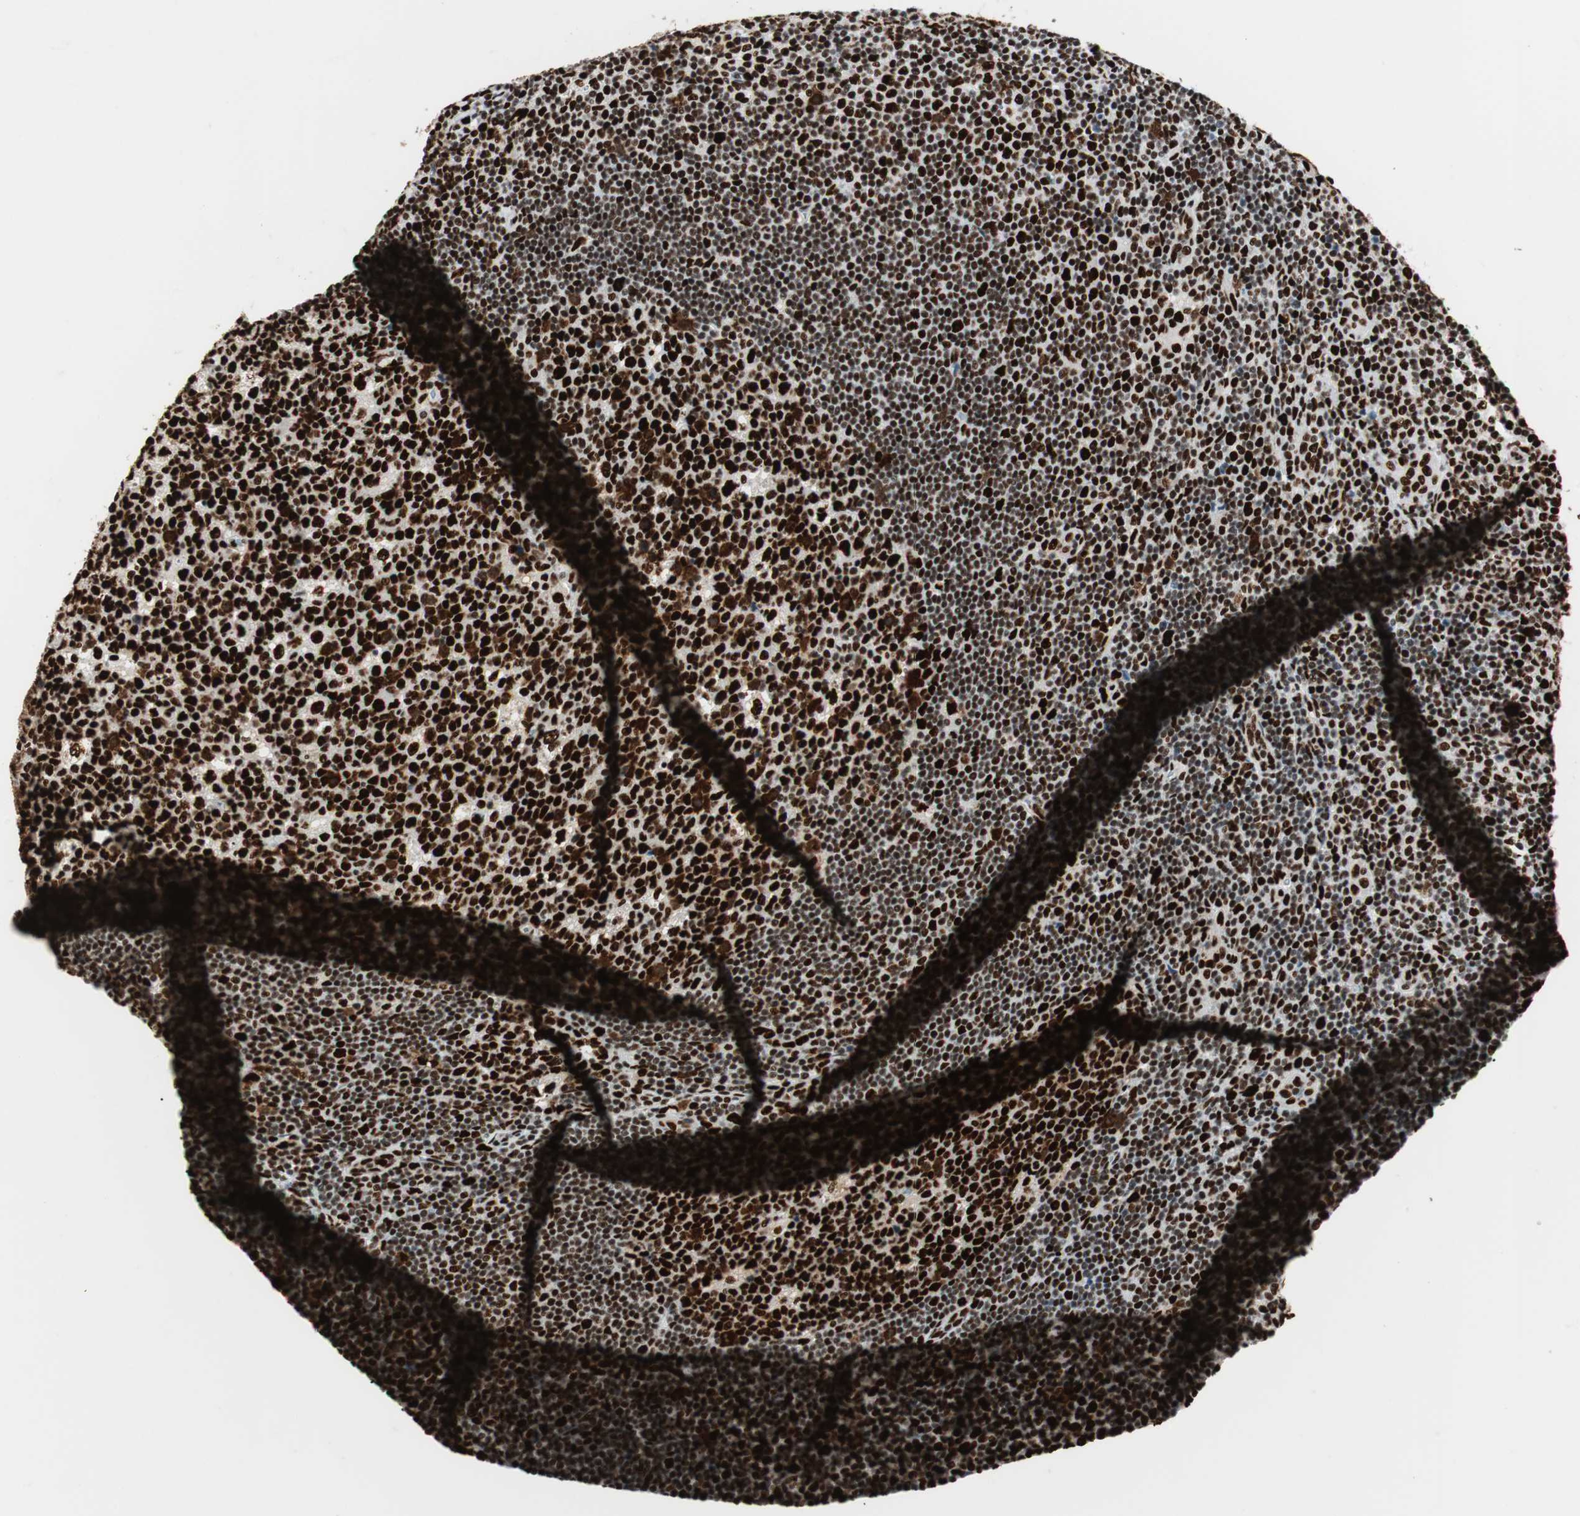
{"staining": {"intensity": "strong", "quantity": ">75%", "location": "nuclear"}, "tissue": "lymph node", "cell_type": "Germinal center cells", "image_type": "normal", "snomed": [{"axis": "morphology", "description": "Normal tissue, NOS"}, {"axis": "topography", "description": "Lymph node"}, {"axis": "topography", "description": "Salivary gland"}], "caption": "A histopathology image of human lymph node stained for a protein exhibits strong nuclear brown staining in germinal center cells.", "gene": "PSME3", "patient": {"sex": "male", "age": 8}}